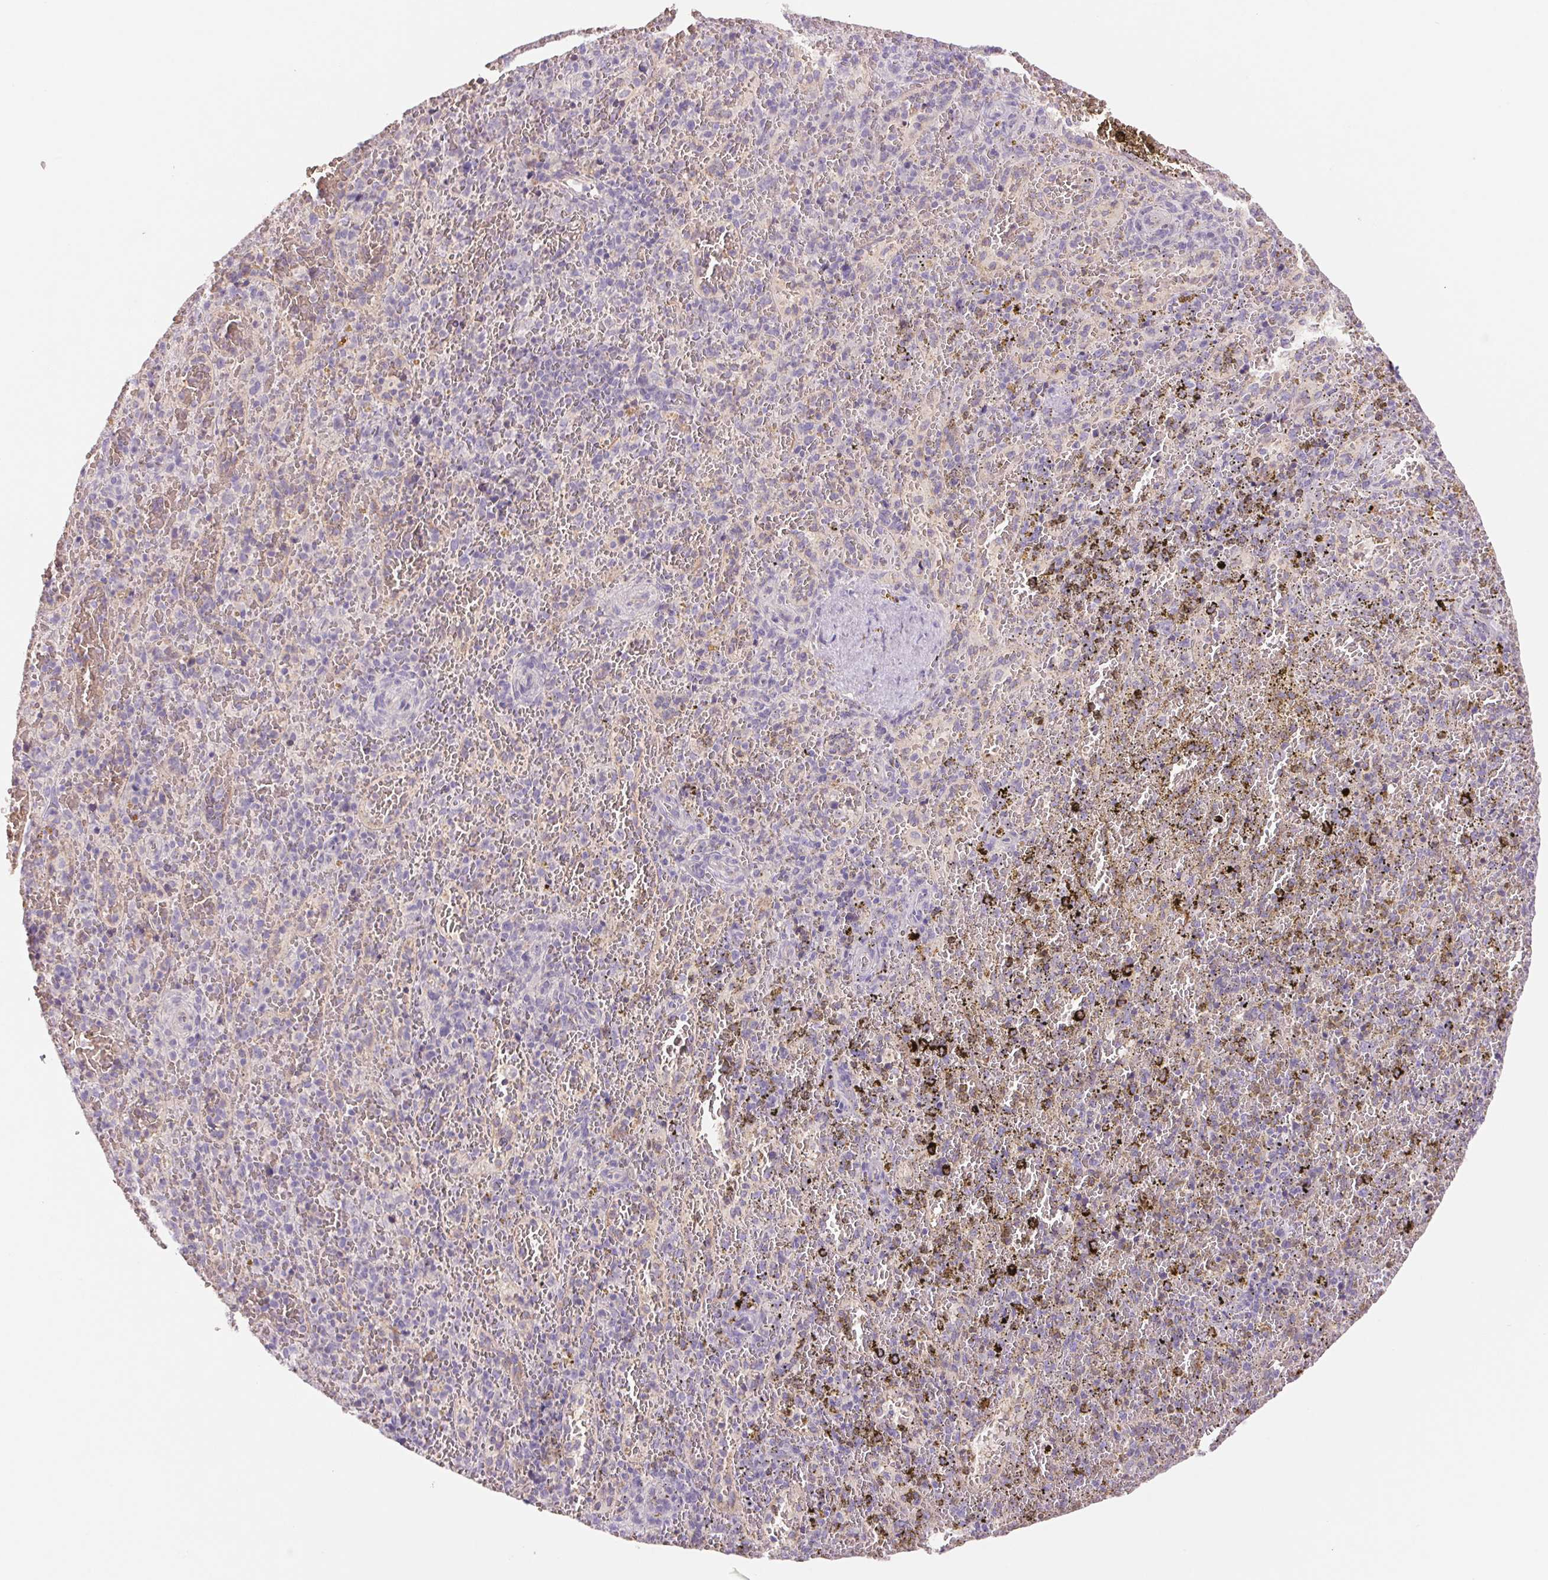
{"staining": {"intensity": "negative", "quantity": "none", "location": "none"}, "tissue": "spleen", "cell_type": "Cells in red pulp", "image_type": "normal", "snomed": [{"axis": "morphology", "description": "Normal tissue, NOS"}, {"axis": "topography", "description": "Spleen"}], "caption": "Immunohistochemistry photomicrograph of benign spleen: spleen stained with DAB (3,3'-diaminobenzidine) shows no significant protein staining in cells in red pulp. The staining was performed using DAB to visualize the protein expression in brown, while the nuclei were stained in blue with hematoxylin (Magnification: 20x).", "gene": "IGFL3", "patient": {"sex": "female", "age": 50}}